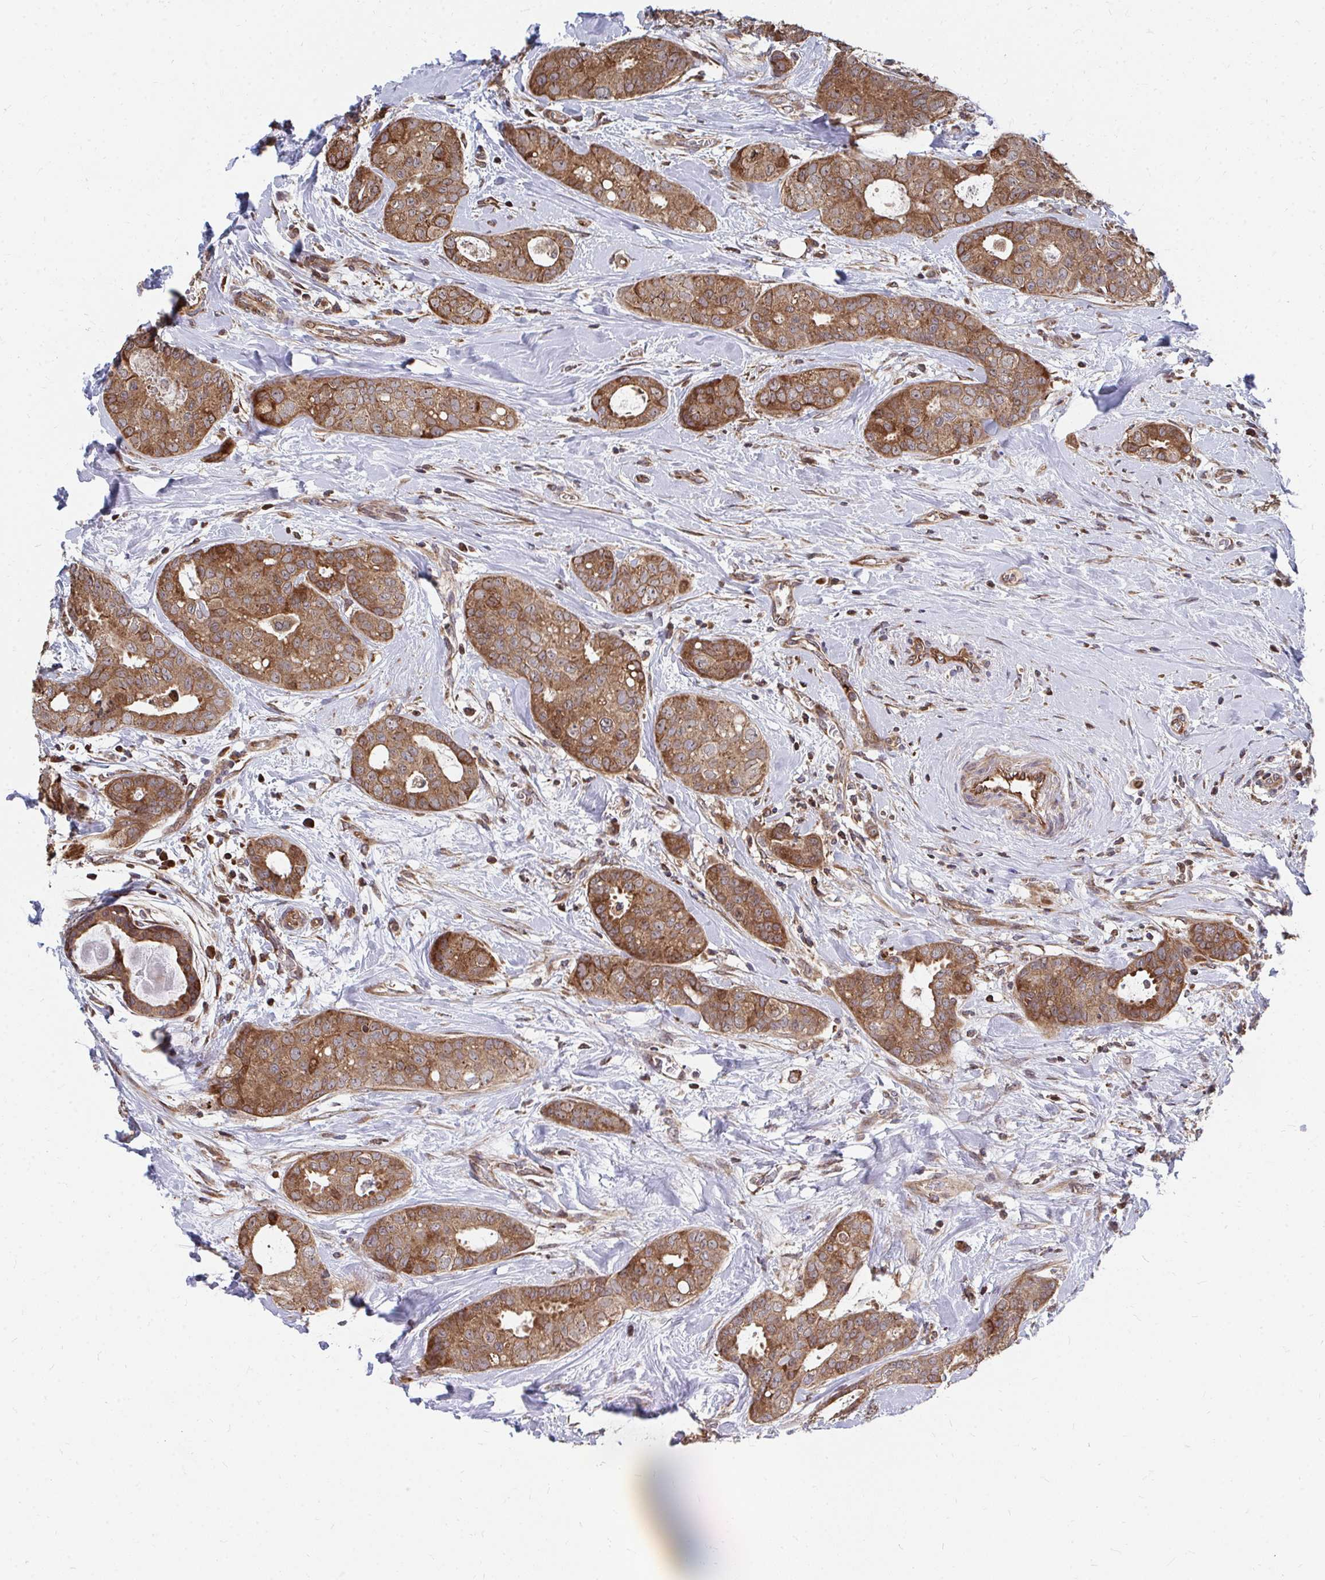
{"staining": {"intensity": "strong", "quantity": ">75%", "location": "cytoplasmic/membranous"}, "tissue": "breast cancer", "cell_type": "Tumor cells", "image_type": "cancer", "snomed": [{"axis": "morphology", "description": "Duct carcinoma"}, {"axis": "topography", "description": "Breast"}], "caption": "This is a histology image of immunohistochemistry (IHC) staining of invasive ductal carcinoma (breast), which shows strong expression in the cytoplasmic/membranous of tumor cells.", "gene": "FAM89A", "patient": {"sex": "female", "age": 45}}